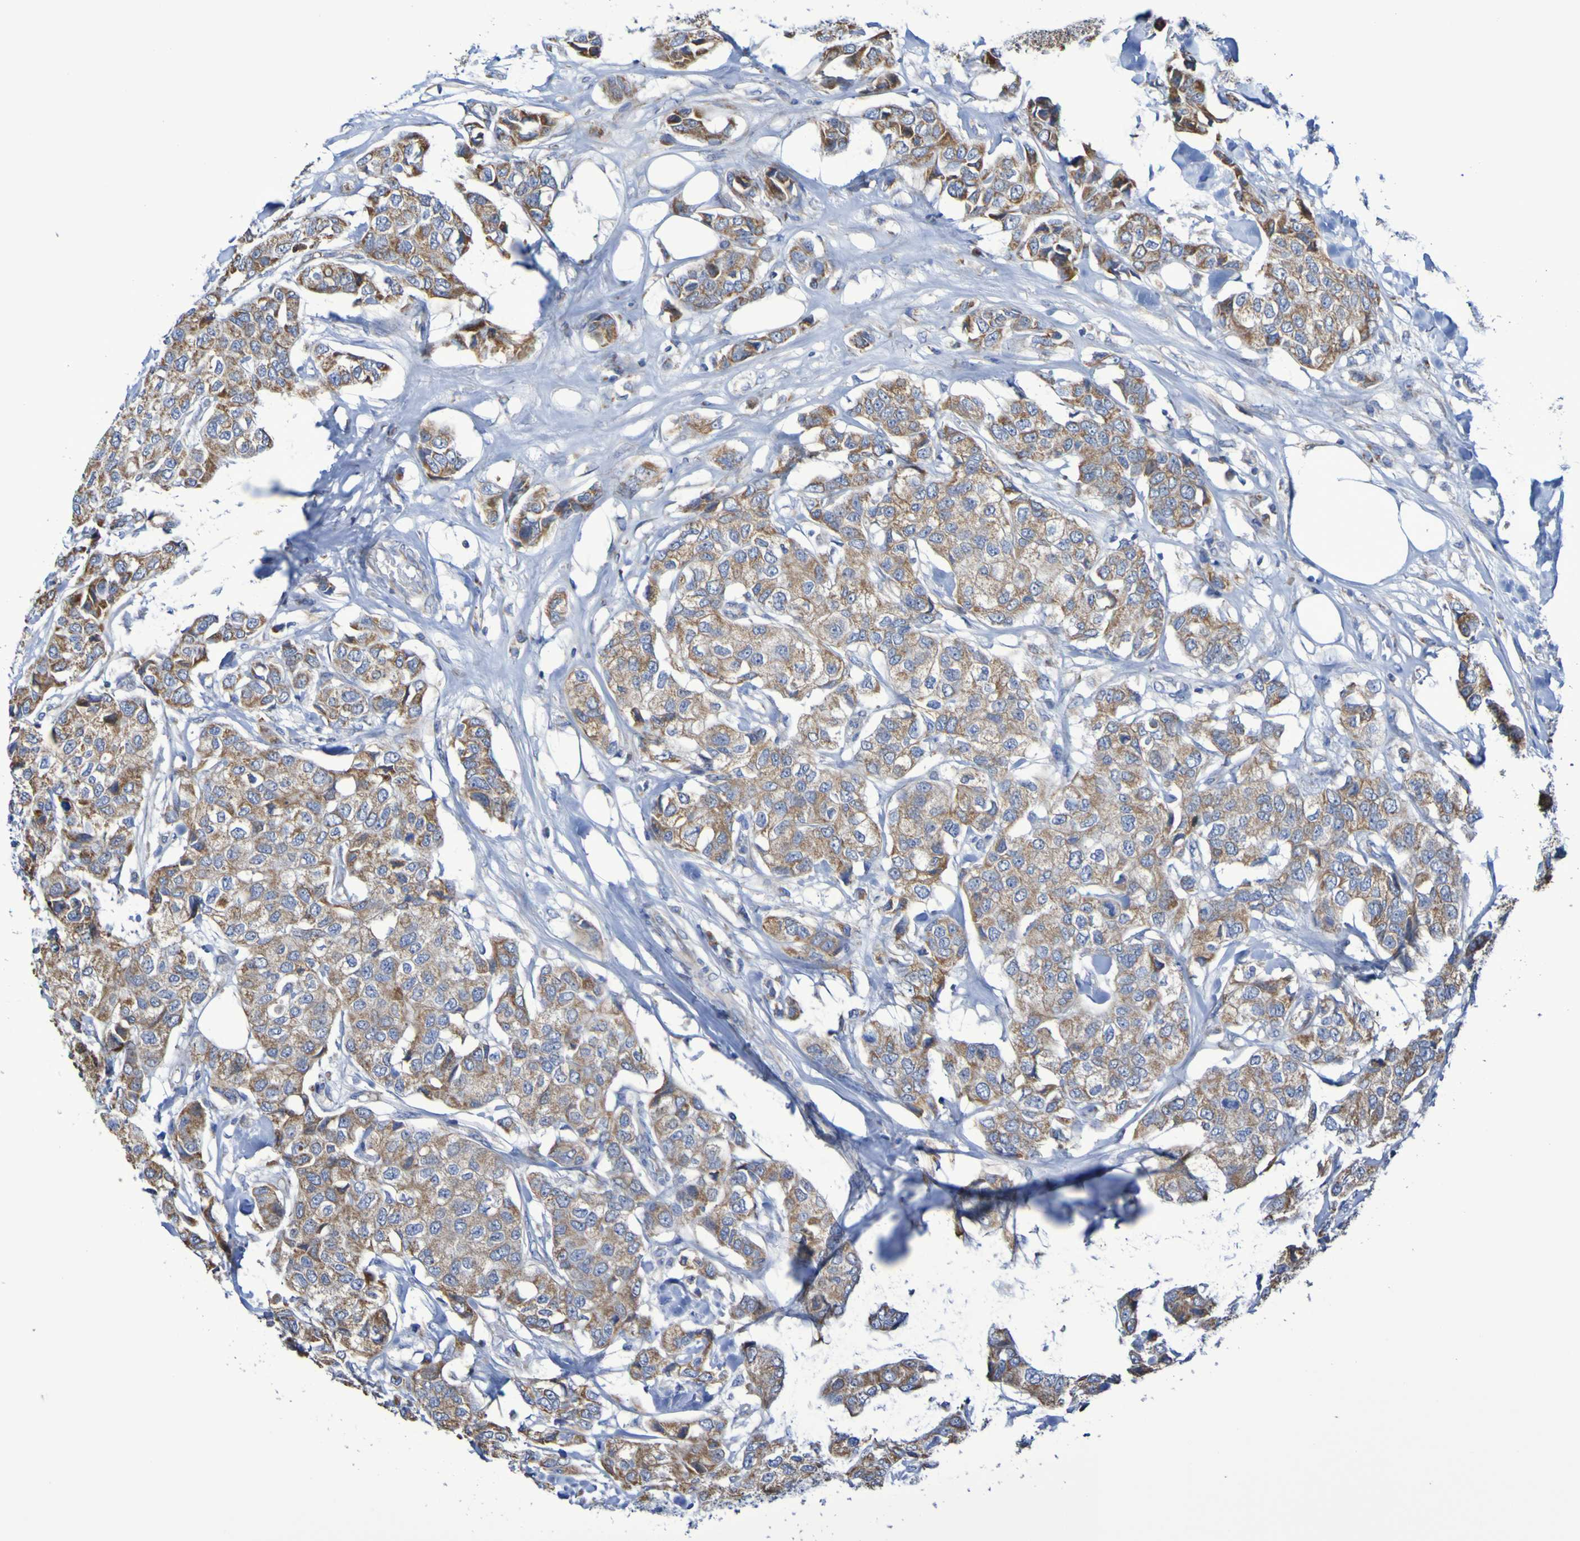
{"staining": {"intensity": "moderate", "quantity": ">75%", "location": "cytoplasmic/membranous"}, "tissue": "breast cancer", "cell_type": "Tumor cells", "image_type": "cancer", "snomed": [{"axis": "morphology", "description": "Duct carcinoma"}, {"axis": "topography", "description": "Breast"}], "caption": "High-power microscopy captured an immunohistochemistry histopathology image of breast cancer, revealing moderate cytoplasmic/membranous staining in approximately >75% of tumor cells.", "gene": "CNTN2", "patient": {"sex": "female", "age": 80}}